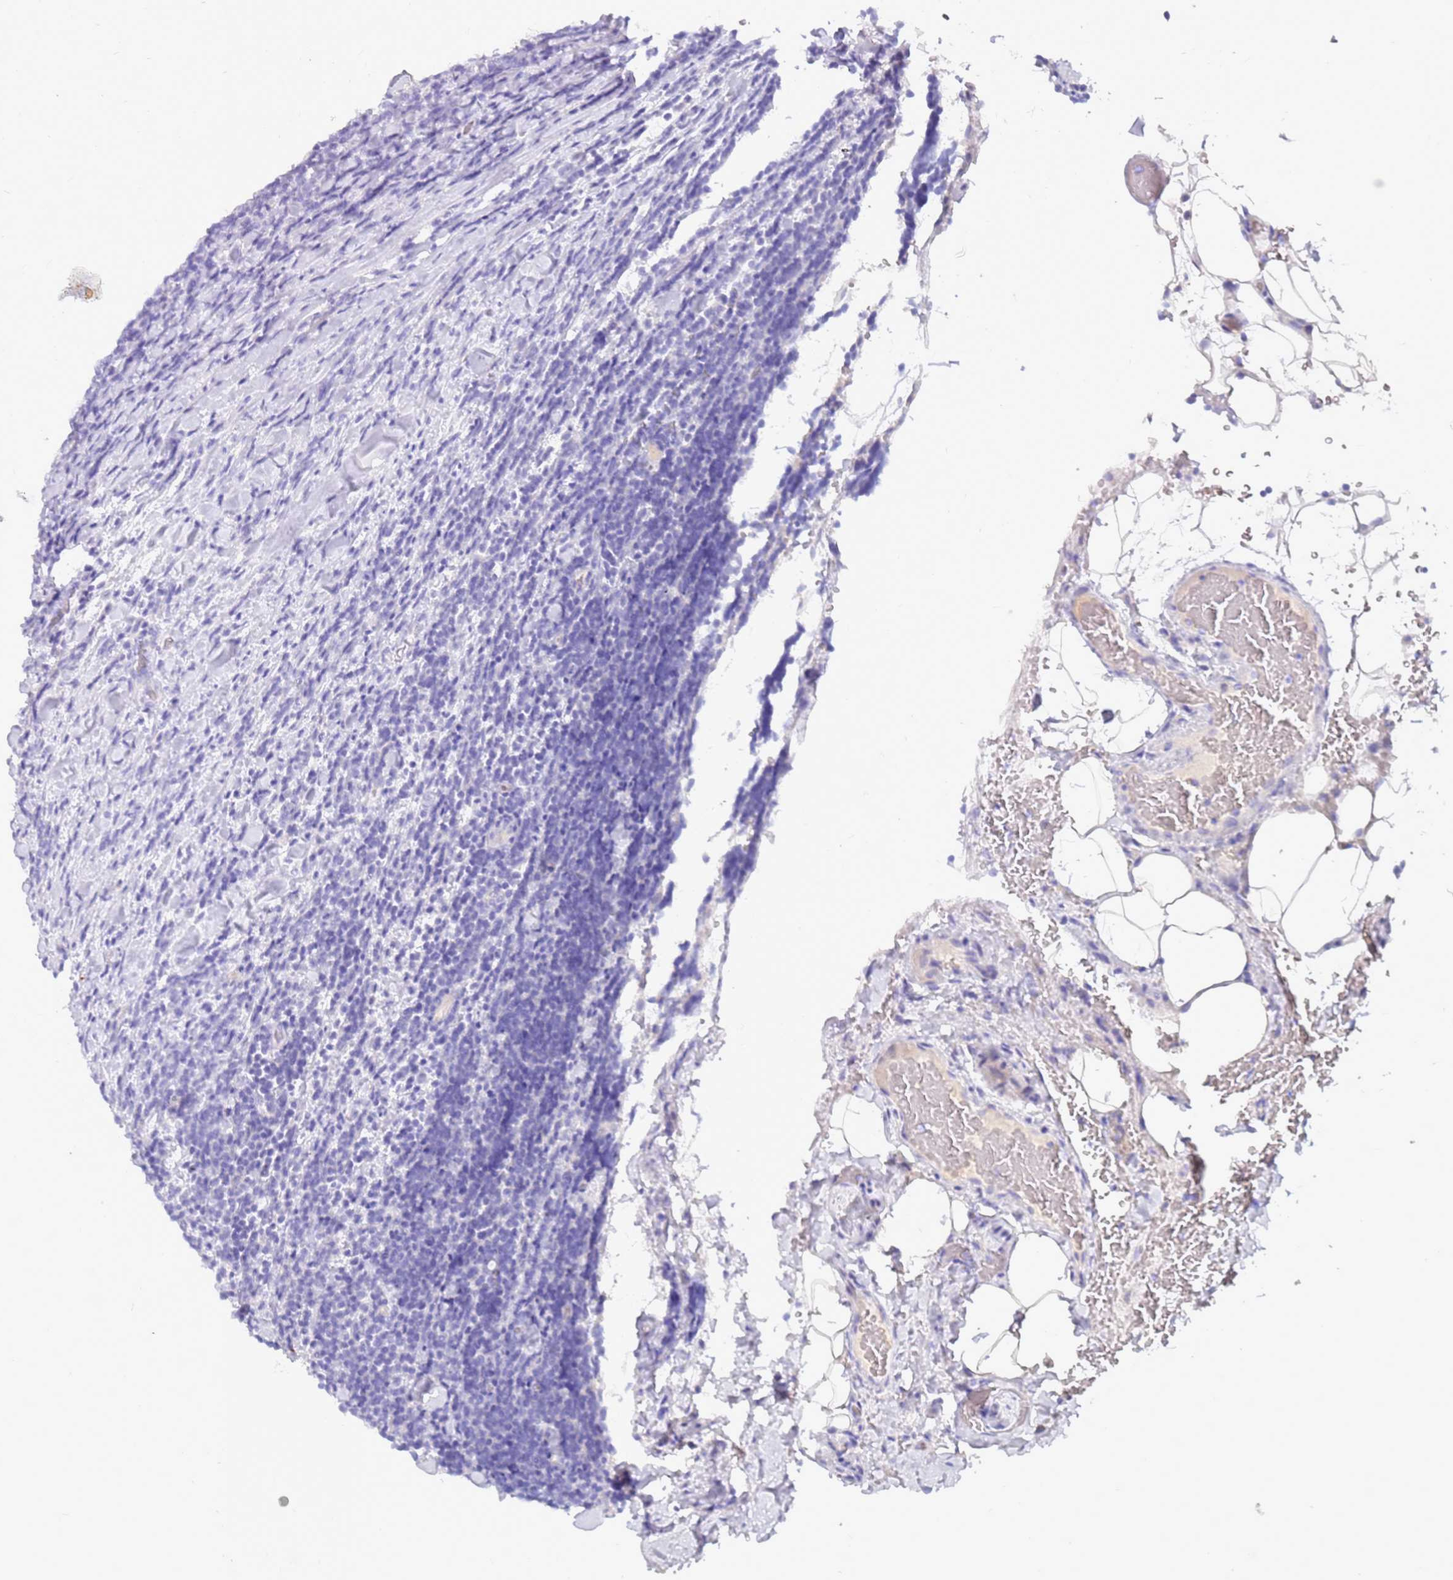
{"staining": {"intensity": "negative", "quantity": "none", "location": "none"}, "tissue": "lymphoma", "cell_type": "Tumor cells", "image_type": "cancer", "snomed": [{"axis": "morphology", "description": "Malignant lymphoma, non-Hodgkin's type, Low grade"}, {"axis": "topography", "description": "Lymph node"}], "caption": "A high-resolution histopathology image shows immunohistochemistry (IHC) staining of lymphoma, which demonstrates no significant positivity in tumor cells.", "gene": "EVPLL", "patient": {"sex": "male", "age": 66}}